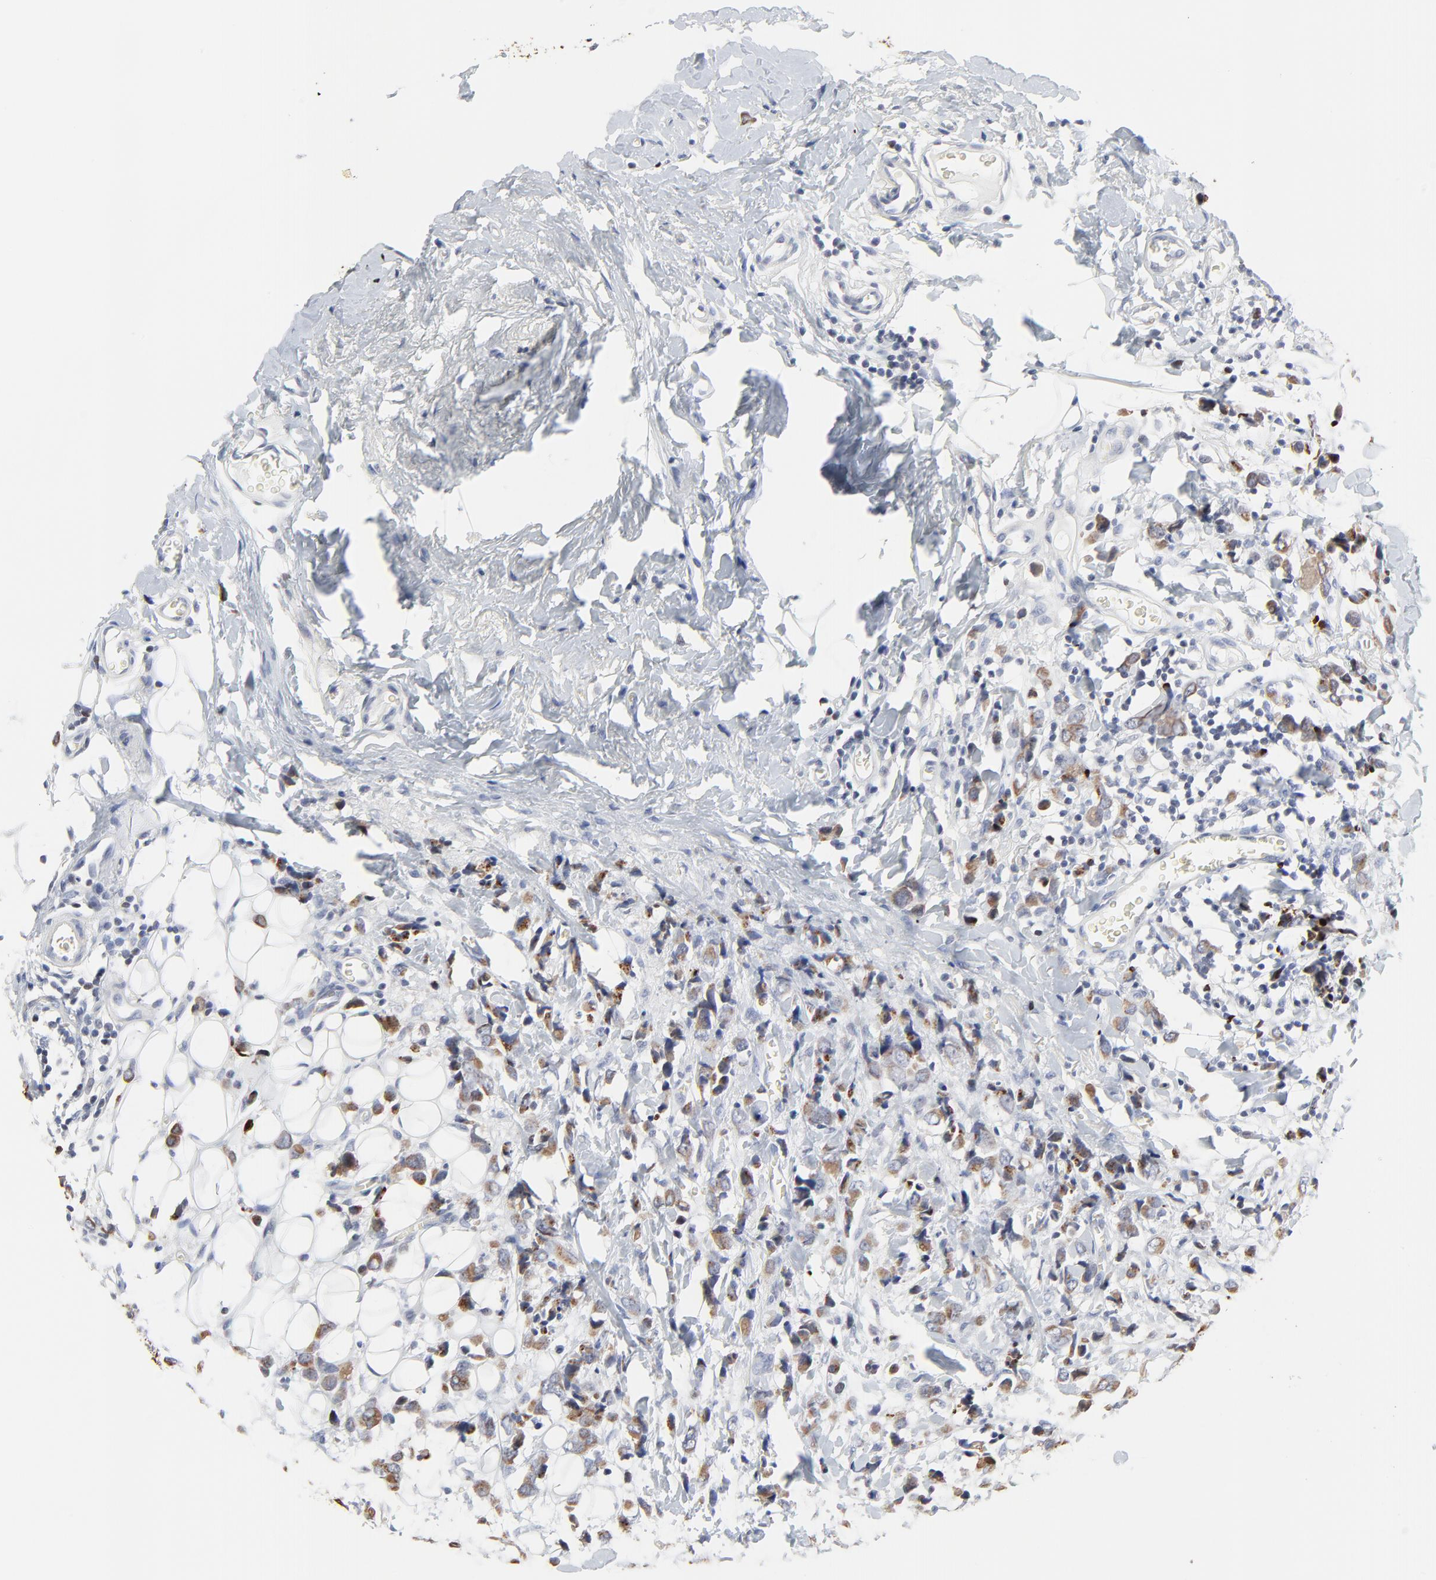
{"staining": {"intensity": "weak", "quantity": ">75%", "location": "cytoplasmic/membranous"}, "tissue": "breast cancer", "cell_type": "Tumor cells", "image_type": "cancer", "snomed": [{"axis": "morphology", "description": "Lobular carcinoma"}, {"axis": "topography", "description": "Breast"}], "caption": "Human breast cancer stained with a brown dye shows weak cytoplasmic/membranous positive positivity in about >75% of tumor cells.", "gene": "LNX1", "patient": {"sex": "female", "age": 57}}